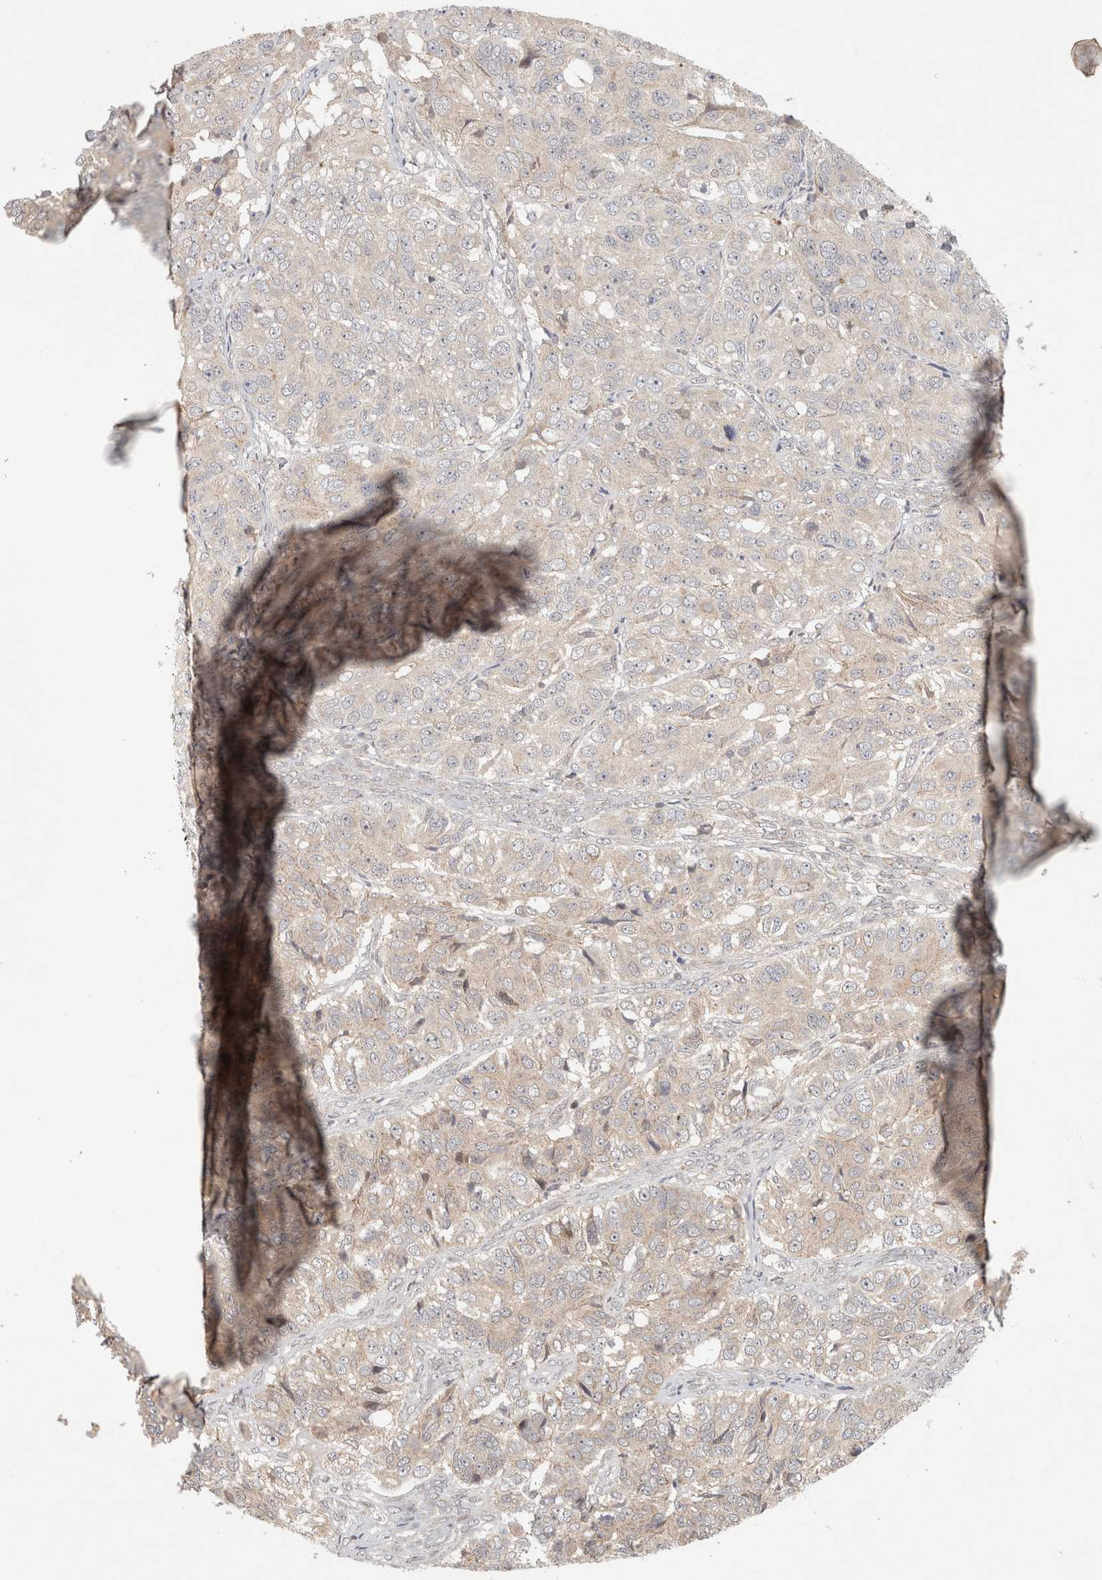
{"staining": {"intensity": "negative", "quantity": "none", "location": "none"}, "tissue": "ovarian cancer", "cell_type": "Tumor cells", "image_type": "cancer", "snomed": [{"axis": "morphology", "description": "Carcinoma, endometroid"}, {"axis": "topography", "description": "Ovary"}], "caption": "Micrograph shows no significant protein staining in tumor cells of ovarian cancer.", "gene": "KDM8", "patient": {"sex": "female", "age": 51}}